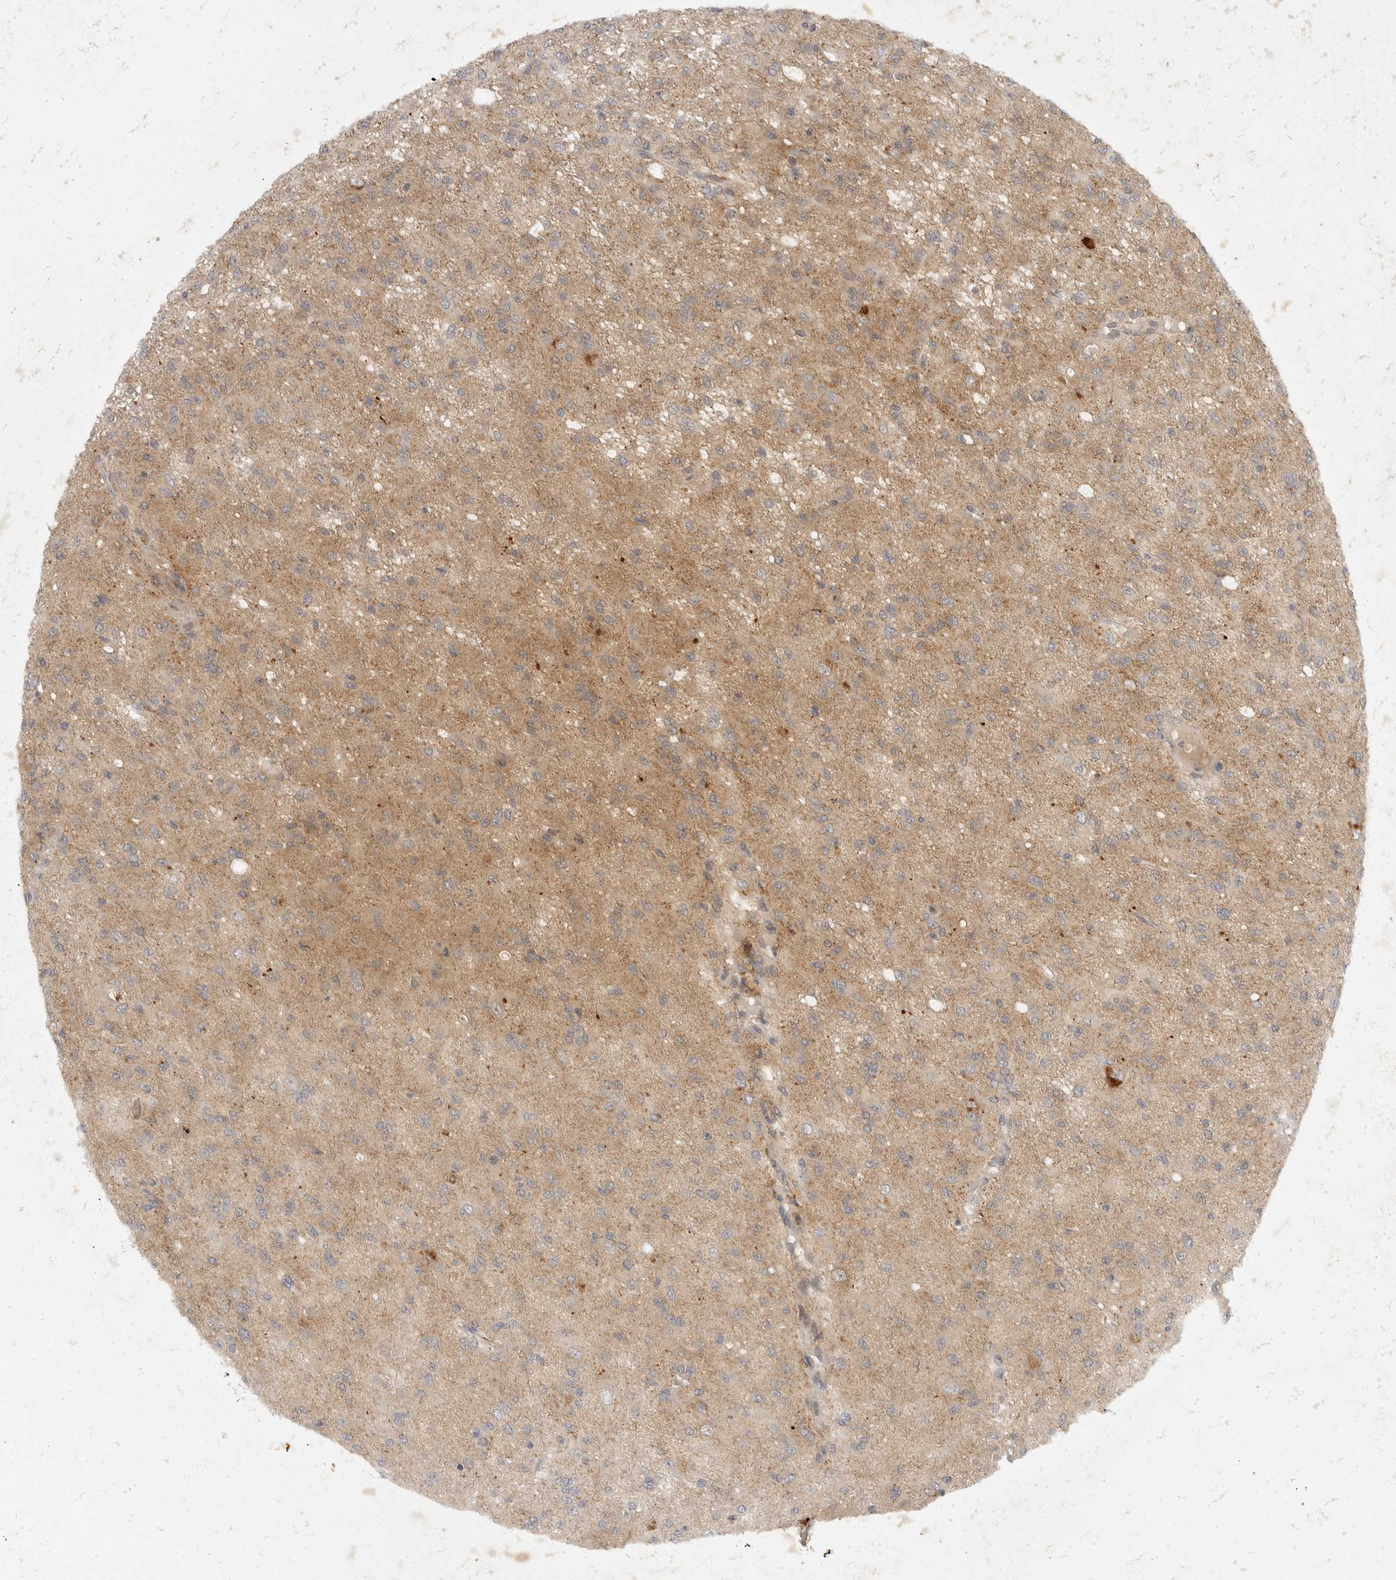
{"staining": {"intensity": "weak", "quantity": ">75%", "location": "cytoplasmic/membranous"}, "tissue": "glioma", "cell_type": "Tumor cells", "image_type": "cancer", "snomed": [{"axis": "morphology", "description": "Glioma, malignant, High grade"}, {"axis": "topography", "description": "Brain"}], "caption": "The image demonstrates staining of glioma, revealing weak cytoplasmic/membranous protein staining (brown color) within tumor cells. (Stains: DAB in brown, nuclei in blue, Microscopy: brightfield microscopy at high magnification).", "gene": "TOM1L2", "patient": {"sex": "female", "age": 59}}